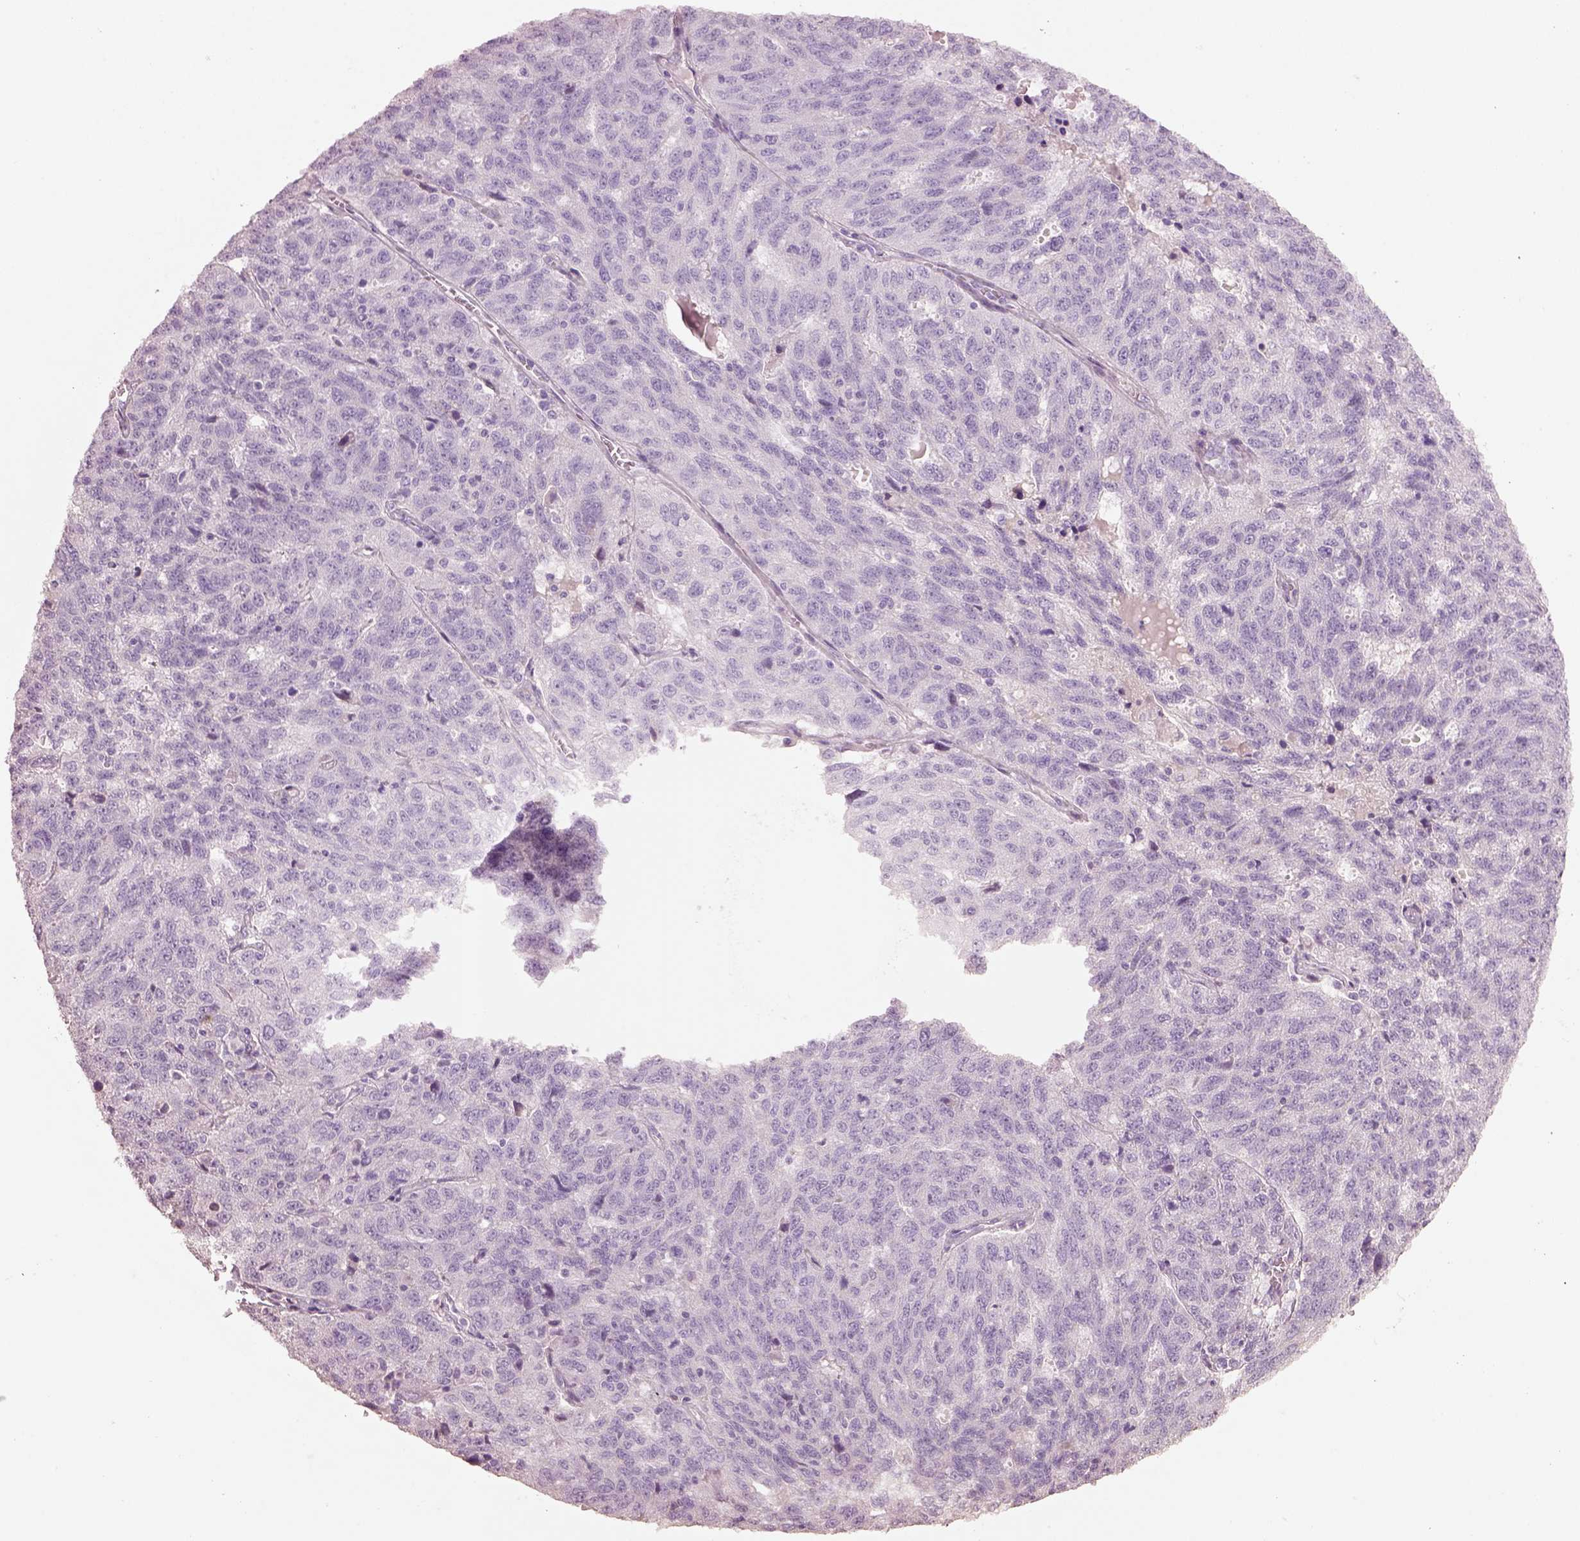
{"staining": {"intensity": "negative", "quantity": "none", "location": "none"}, "tissue": "ovarian cancer", "cell_type": "Tumor cells", "image_type": "cancer", "snomed": [{"axis": "morphology", "description": "Cystadenocarcinoma, serous, NOS"}, {"axis": "topography", "description": "Ovary"}], "caption": "Tumor cells are negative for brown protein staining in ovarian cancer (serous cystadenocarcinoma).", "gene": "KCNIP3", "patient": {"sex": "female", "age": 71}}